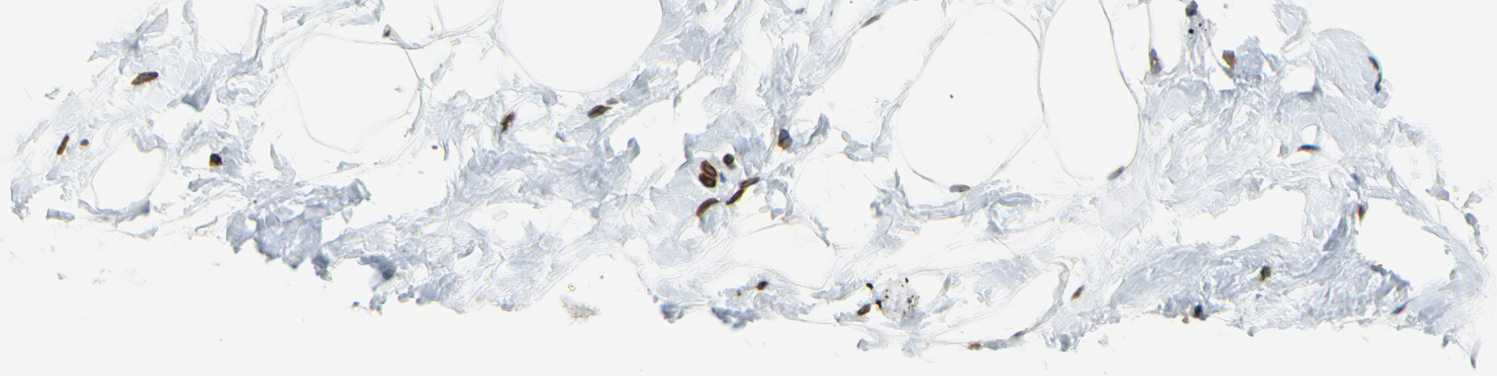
{"staining": {"intensity": "moderate", "quantity": ">75%", "location": "nuclear"}, "tissue": "breast", "cell_type": "Adipocytes", "image_type": "normal", "snomed": [{"axis": "morphology", "description": "Normal tissue, NOS"}, {"axis": "topography", "description": "Breast"}], "caption": "Immunohistochemical staining of benign breast displays moderate nuclear protein expression in about >75% of adipocytes.", "gene": "SUN1", "patient": {"sex": "female", "age": 23}}